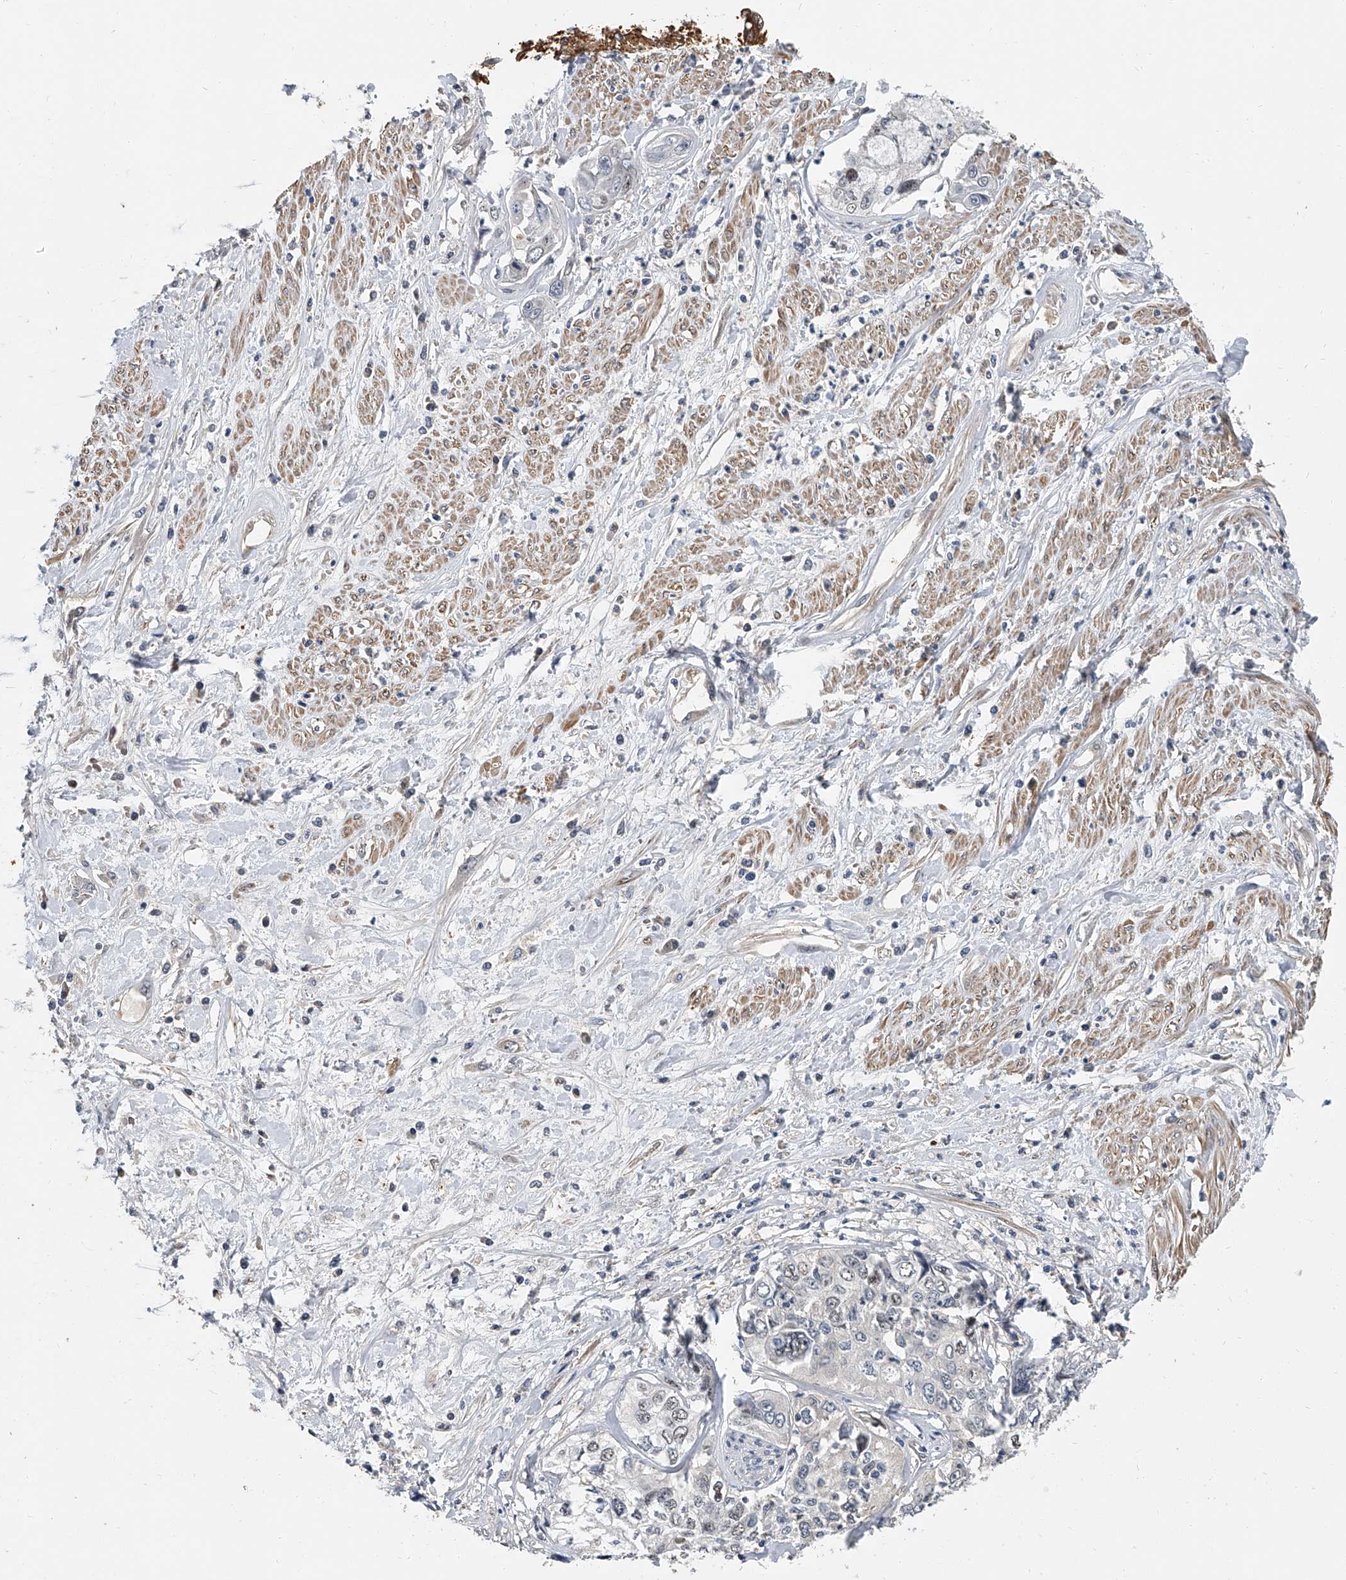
{"staining": {"intensity": "weak", "quantity": "<25%", "location": "nuclear"}, "tissue": "cervical cancer", "cell_type": "Tumor cells", "image_type": "cancer", "snomed": [{"axis": "morphology", "description": "Squamous cell carcinoma, NOS"}, {"axis": "topography", "description": "Cervix"}], "caption": "Cervical cancer (squamous cell carcinoma) was stained to show a protein in brown. There is no significant positivity in tumor cells. (Stains: DAB (3,3'-diaminobenzidine) immunohistochemistry (IHC) with hematoxylin counter stain, Microscopy: brightfield microscopy at high magnification).", "gene": "CD200", "patient": {"sex": "female", "age": 31}}